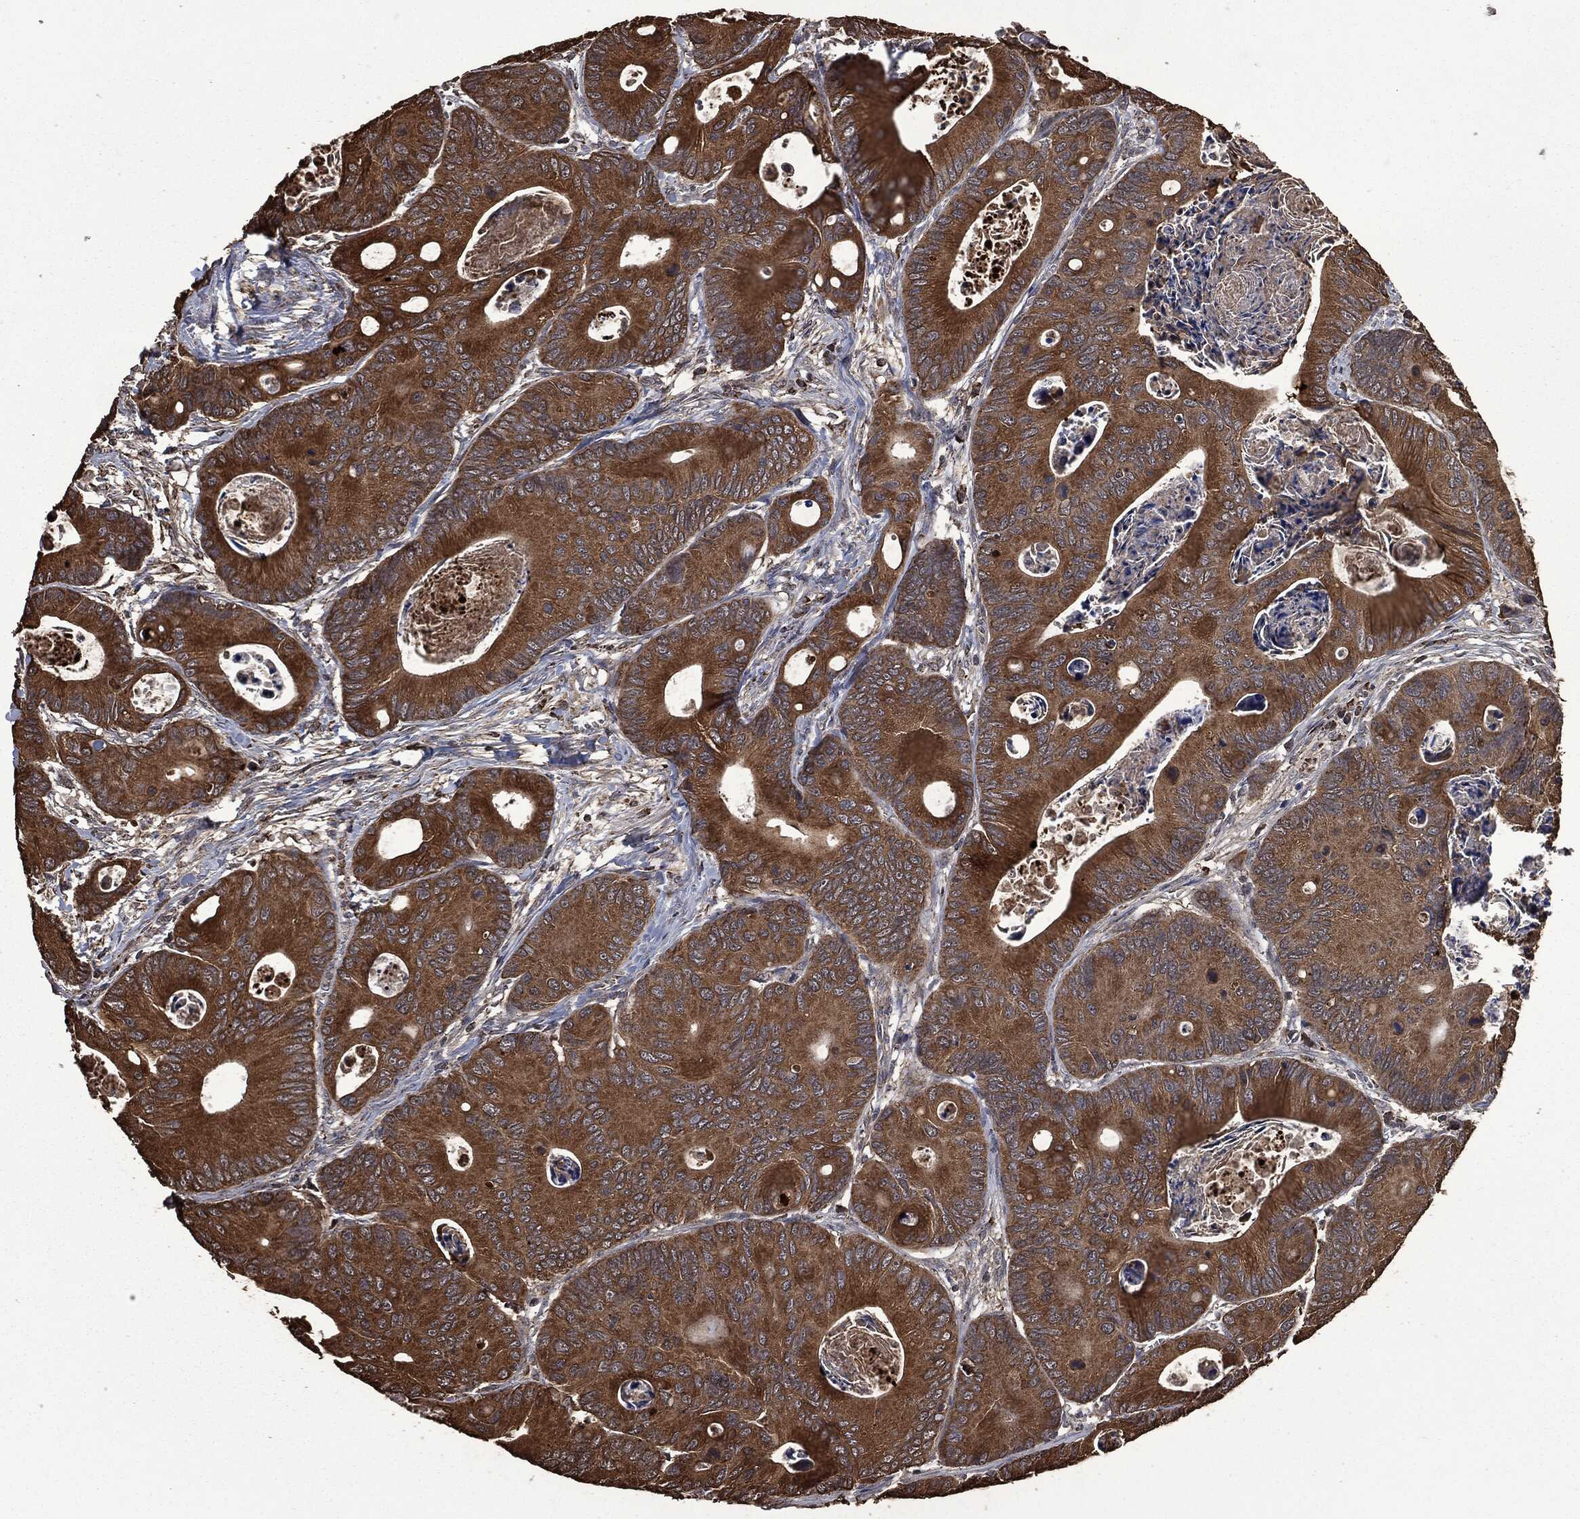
{"staining": {"intensity": "strong", "quantity": "25%-75%", "location": "cytoplasmic/membranous"}, "tissue": "colorectal cancer", "cell_type": "Tumor cells", "image_type": "cancer", "snomed": [{"axis": "morphology", "description": "Adenocarcinoma, NOS"}, {"axis": "topography", "description": "Colon"}], "caption": "Brown immunohistochemical staining in adenocarcinoma (colorectal) reveals strong cytoplasmic/membranous staining in about 25%-75% of tumor cells.", "gene": "LIG3", "patient": {"sex": "female", "age": 78}}